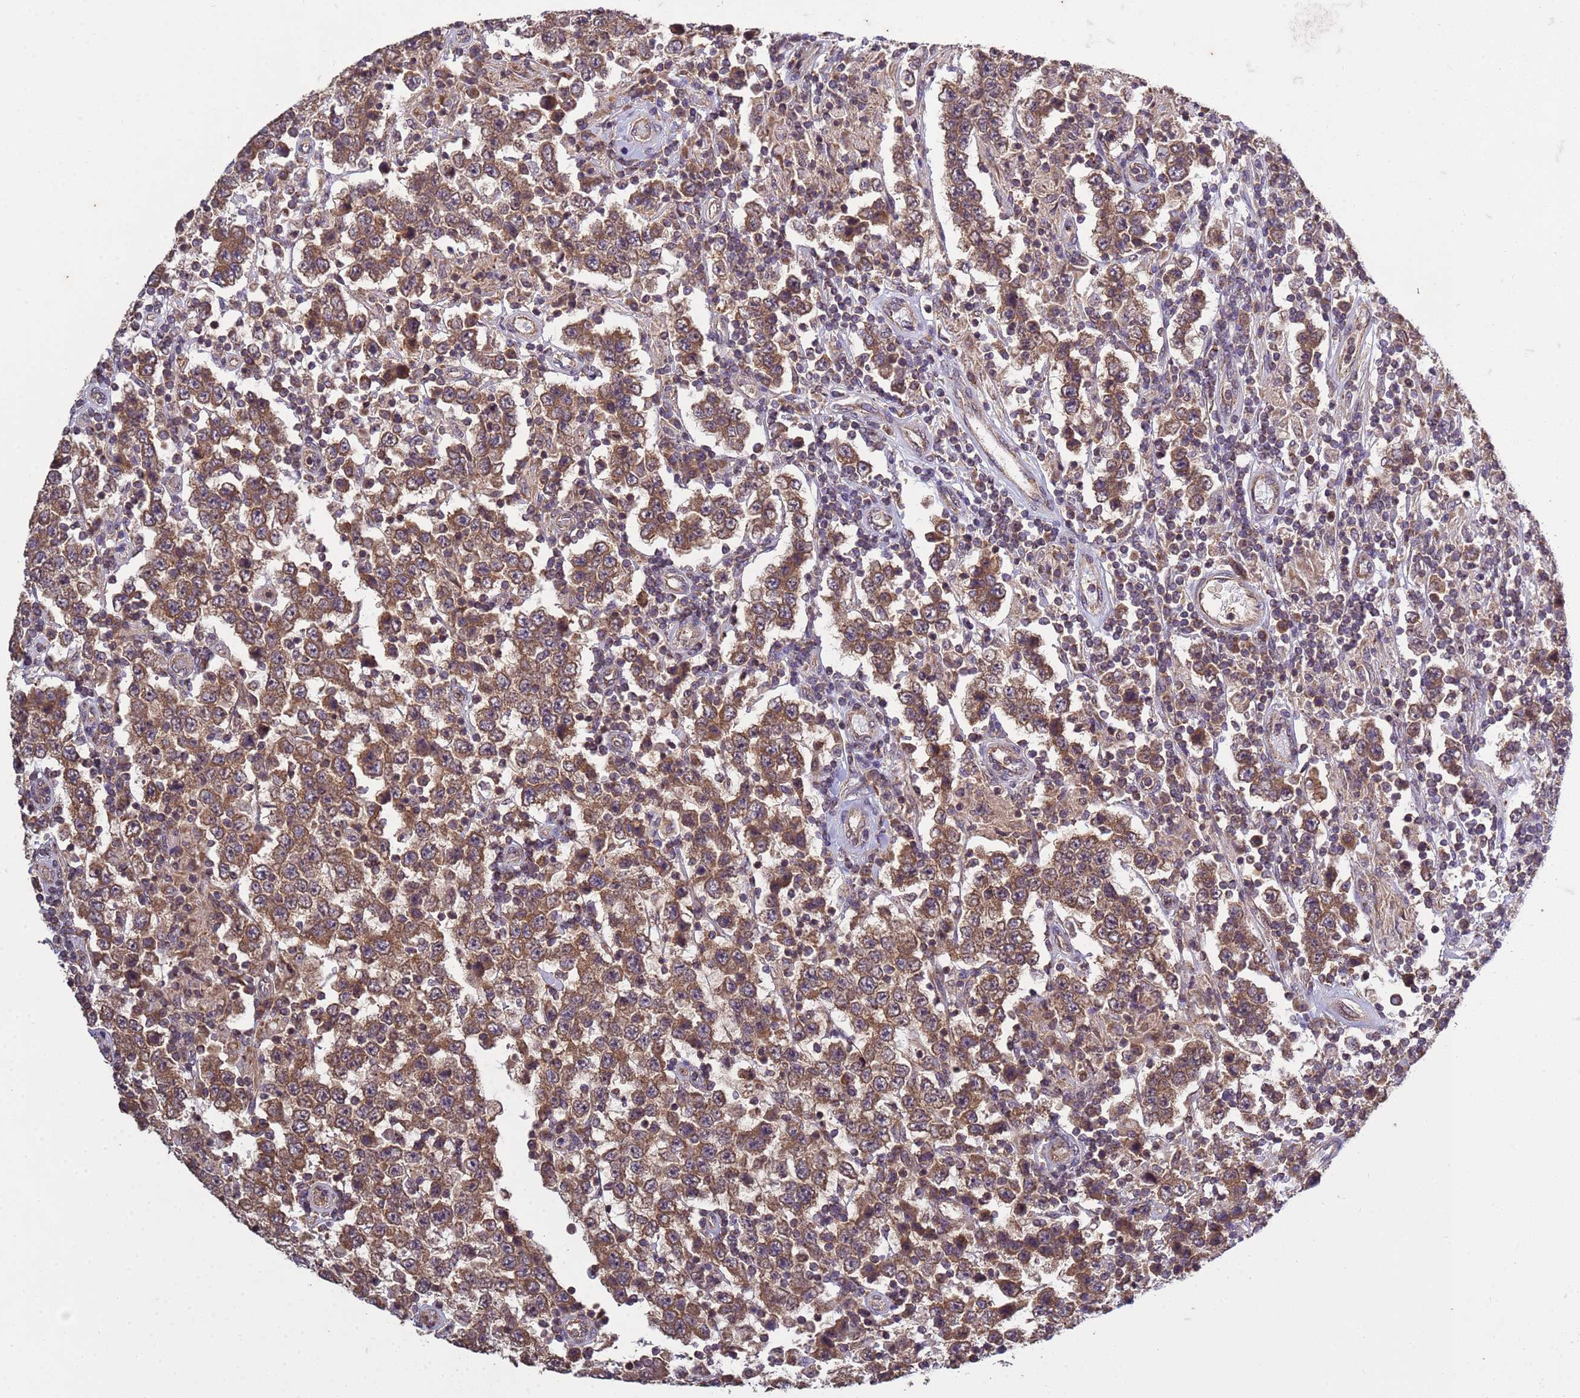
{"staining": {"intensity": "moderate", "quantity": ">75%", "location": "cytoplasmic/membranous"}, "tissue": "testis cancer", "cell_type": "Tumor cells", "image_type": "cancer", "snomed": [{"axis": "morphology", "description": "Normal tissue, NOS"}, {"axis": "morphology", "description": "Urothelial carcinoma, High grade"}, {"axis": "morphology", "description": "Seminoma, NOS"}, {"axis": "morphology", "description": "Carcinoma, Embryonal, NOS"}, {"axis": "topography", "description": "Urinary bladder"}, {"axis": "topography", "description": "Testis"}], "caption": "High-magnification brightfield microscopy of urothelial carcinoma (high-grade) (testis) stained with DAB (brown) and counterstained with hematoxylin (blue). tumor cells exhibit moderate cytoplasmic/membranous positivity is appreciated in about>75% of cells. The staining was performed using DAB (3,3'-diaminobenzidine) to visualize the protein expression in brown, while the nuclei were stained in blue with hematoxylin (Magnification: 20x).", "gene": "P2RX7", "patient": {"sex": "male", "age": 41}}